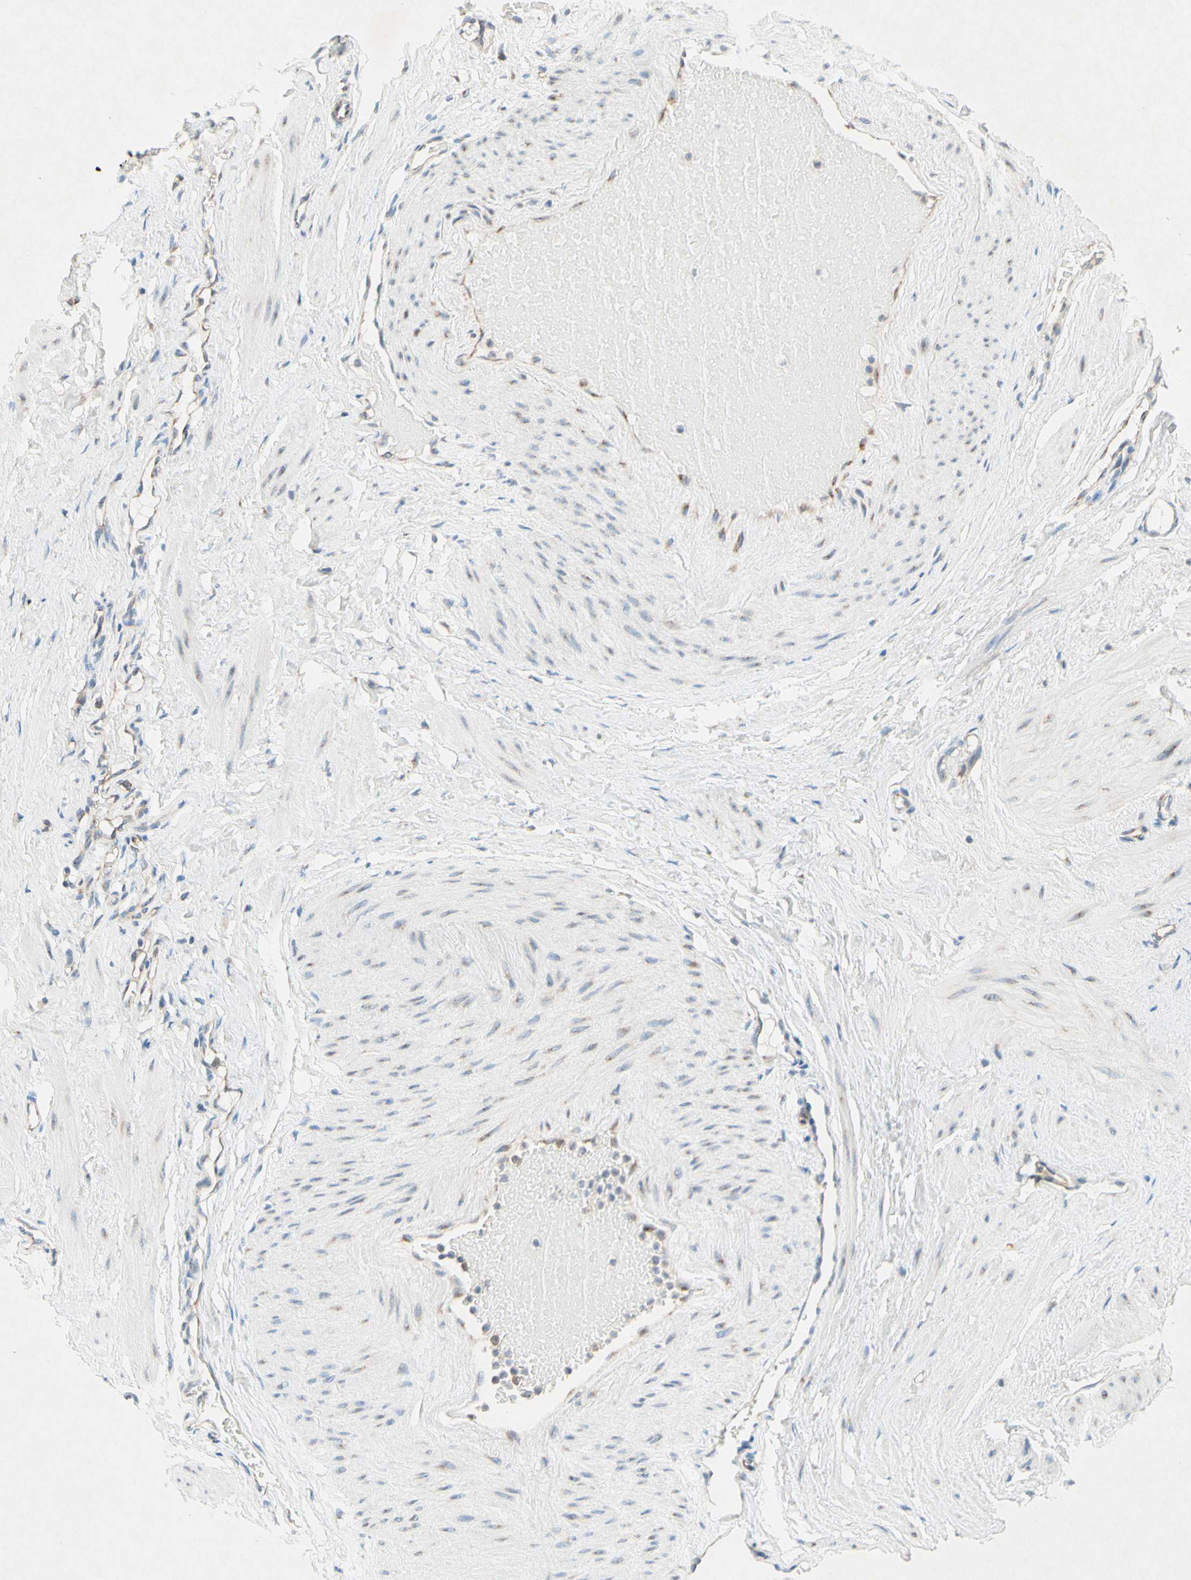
{"staining": {"intensity": "negative", "quantity": "none", "location": "none"}, "tissue": "adipose tissue", "cell_type": "Adipocytes", "image_type": "normal", "snomed": [{"axis": "morphology", "description": "Normal tissue, NOS"}, {"axis": "topography", "description": "Soft tissue"}, {"axis": "topography", "description": "Vascular tissue"}], "caption": "The image displays no staining of adipocytes in normal adipose tissue.", "gene": "PABPC1", "patient": {"sex": "female", "age": 35}}